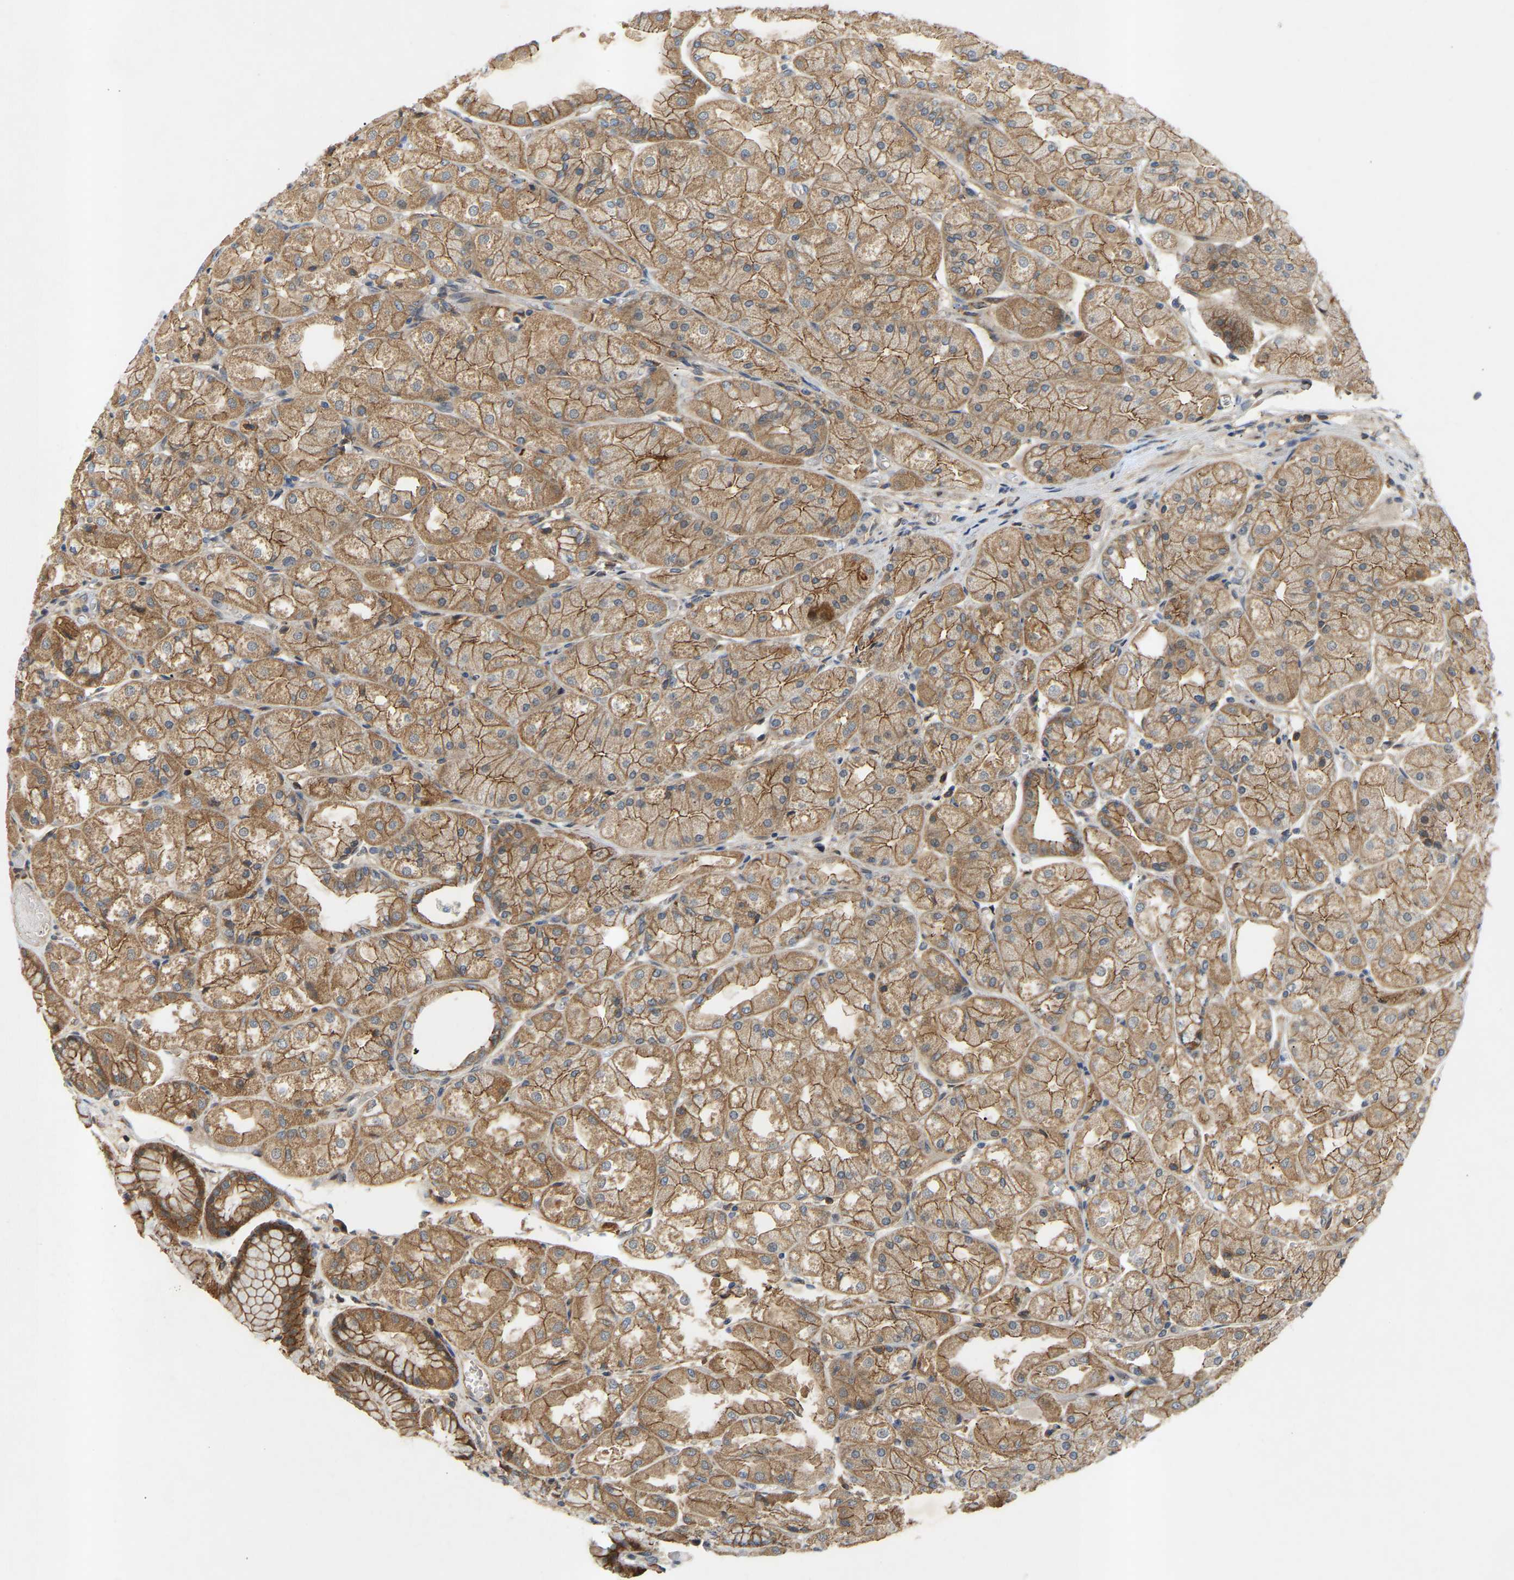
{"staining": {"intensity": "moderate", "quantity": ">75%", "location": "cytoplasmic/membranous"}, "tissue": "stomach", "cell_type": "Glandular cells", "image_type": "normal", "snomed": [{"axis": "morphology", "description": "Normal tissue, NOS"}, {"axis": "topography", "description": "Stomach, upper"}], "caption": "Glandular cells display moderate cytoplasmic/membranous positivity in about >75% of cells in normal stomach.", "gene": "ATP5MF", "patient": {"sex": "male", "age": 72}}